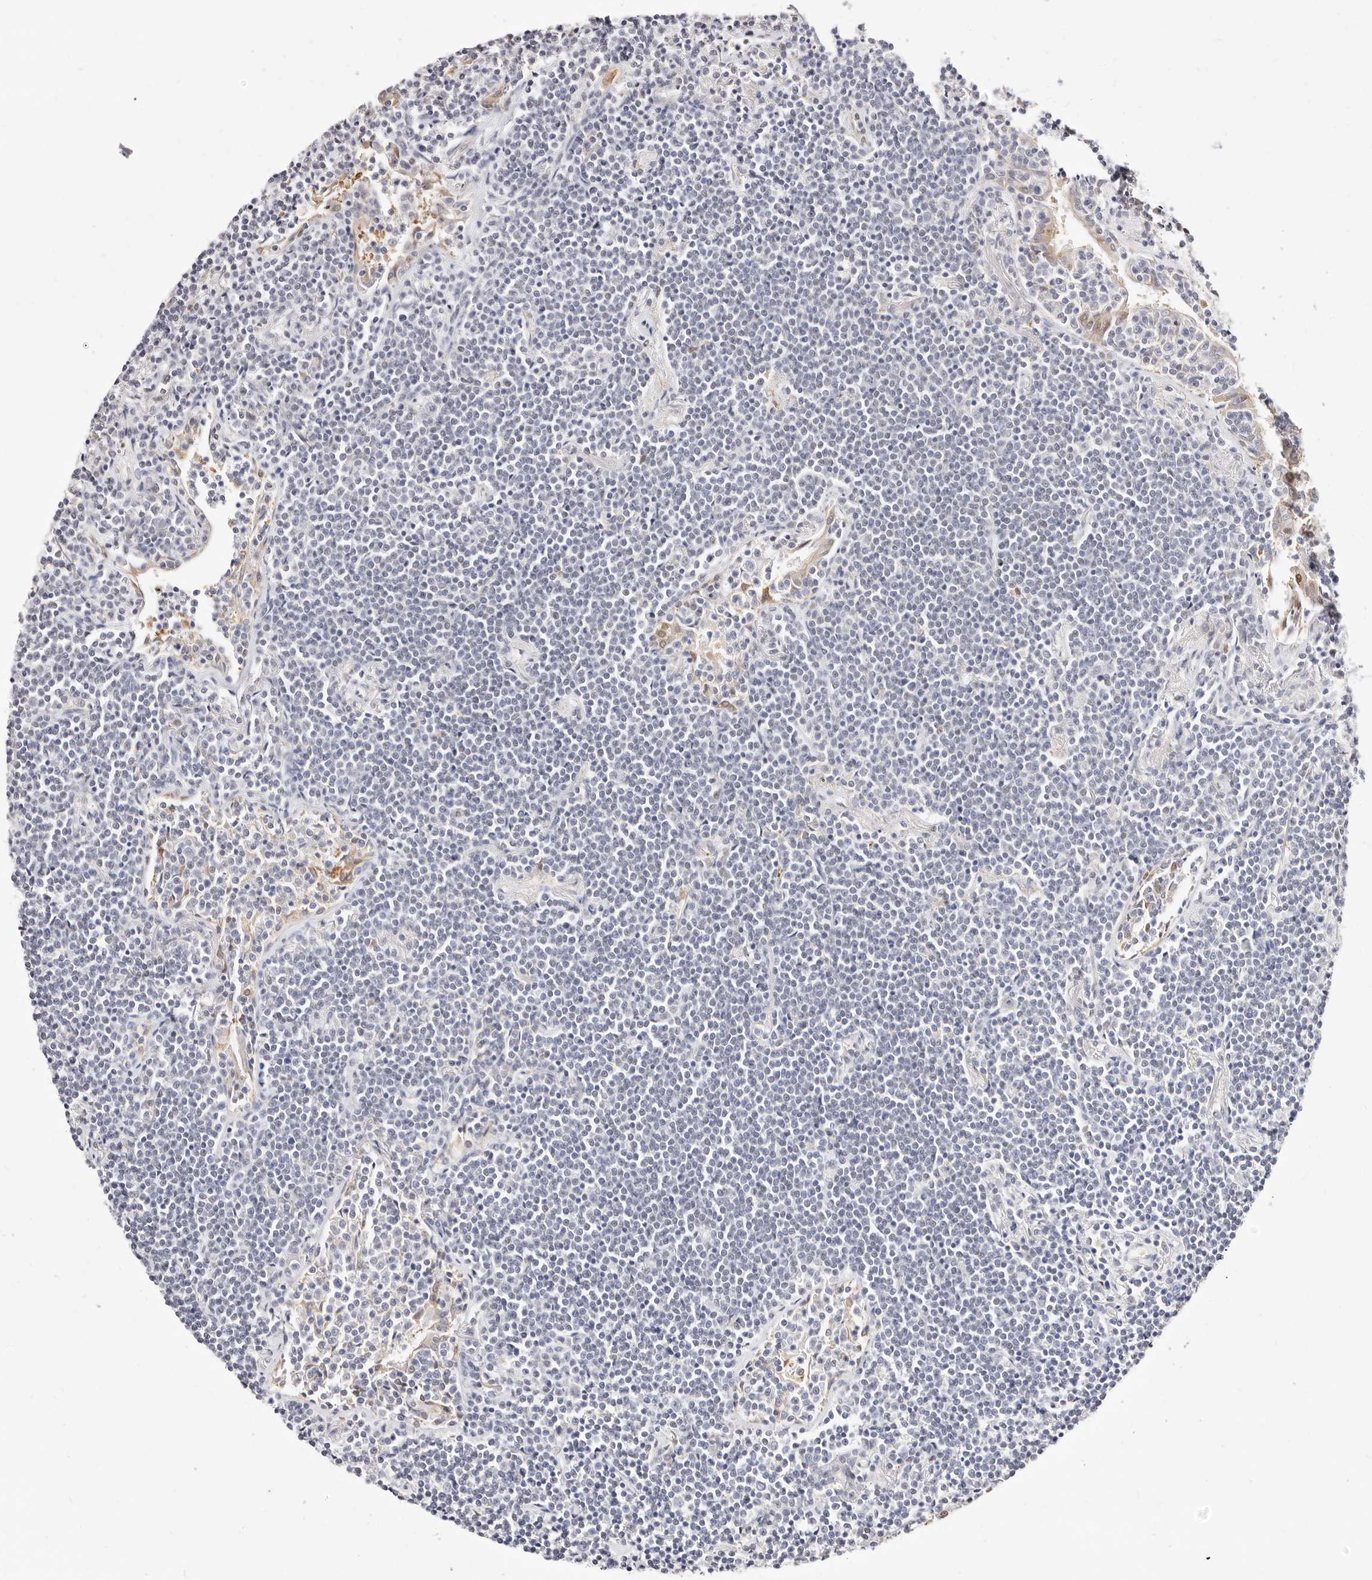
{"staining": {"intensity": "negative", "quantity": "none", "location": "none"}, "tissue": "lymphoma", "cell_type": "Tumor cells", "image_type": "cancer", "snomed": [{"axis": "morphology", "description": "Malignant lymphoma, non-Hodgkin's type, Low grade"}, {"axis": "topography", "description": "Lung"}], "caption": "An immunohistochemistry histopathology image of low-grade malignant lymphoma, non-Hodgkin's type is shown. There is no staining in tumor cells of low-grade malignant lymphoma, non-Hodgkin's type.", "gene": "TKT", "patient": {"sex": "female", "age": 71}}